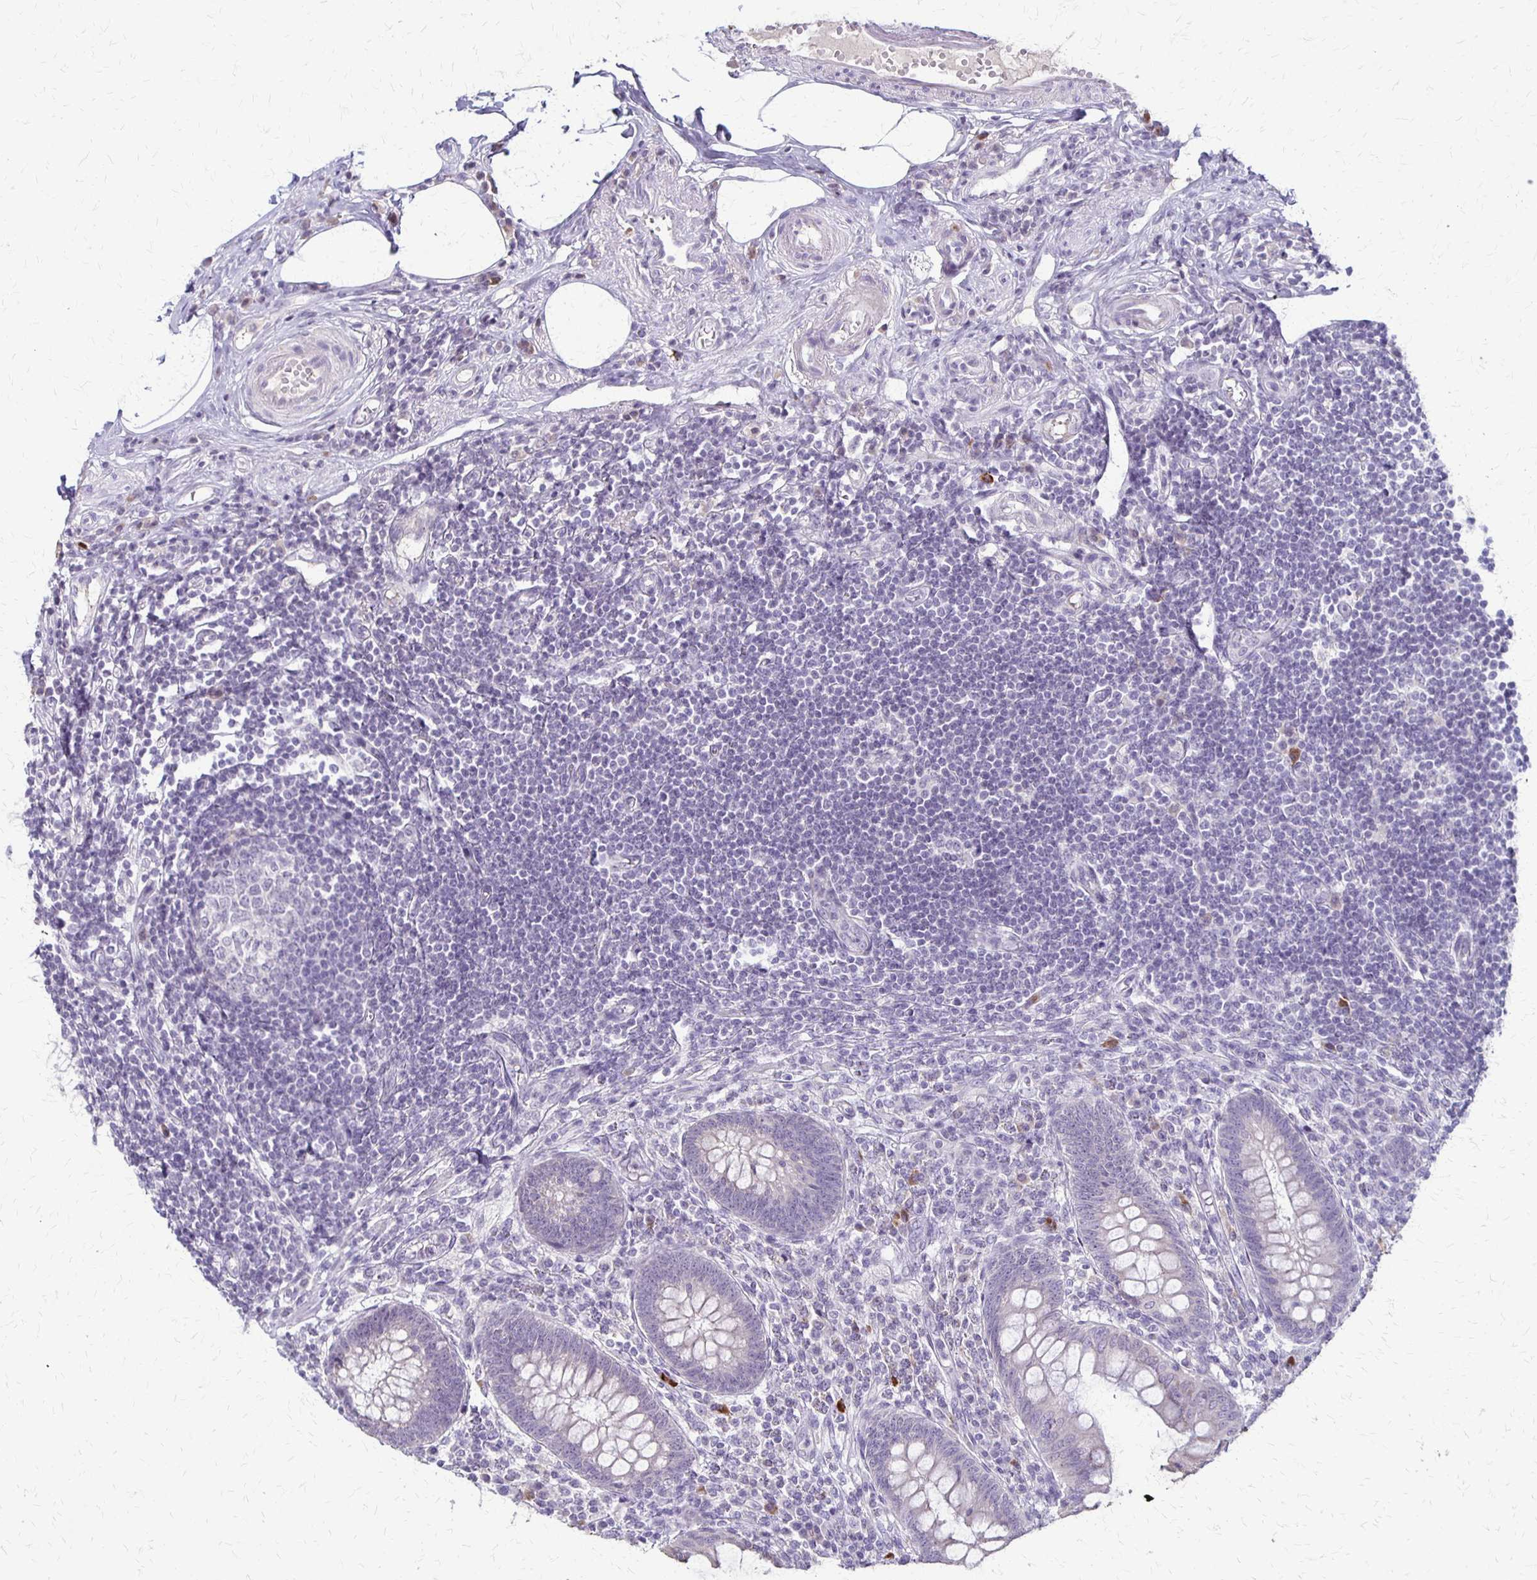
{"staining": {"intensity": "negative", "quantity": "none", "location": "none"}, "tissue": "appendix", "cell_type": "Glandular cells", "image_type": "normal", "snomed": [{"axis": "morphology", "description": "Normal tissue, NOS"}, {"axis": "topography", "description": "Appendix"}], "caption": "An image of human appendix is negative for staining in glandular cells. The staining is performed using DAB (3,3'-diaminobenzidine) brown chromogen with nuclei counter-stained in using hematoxylin.", "gene": "SLC35E2B", "patient": {"sex": "female", "age": 57}}